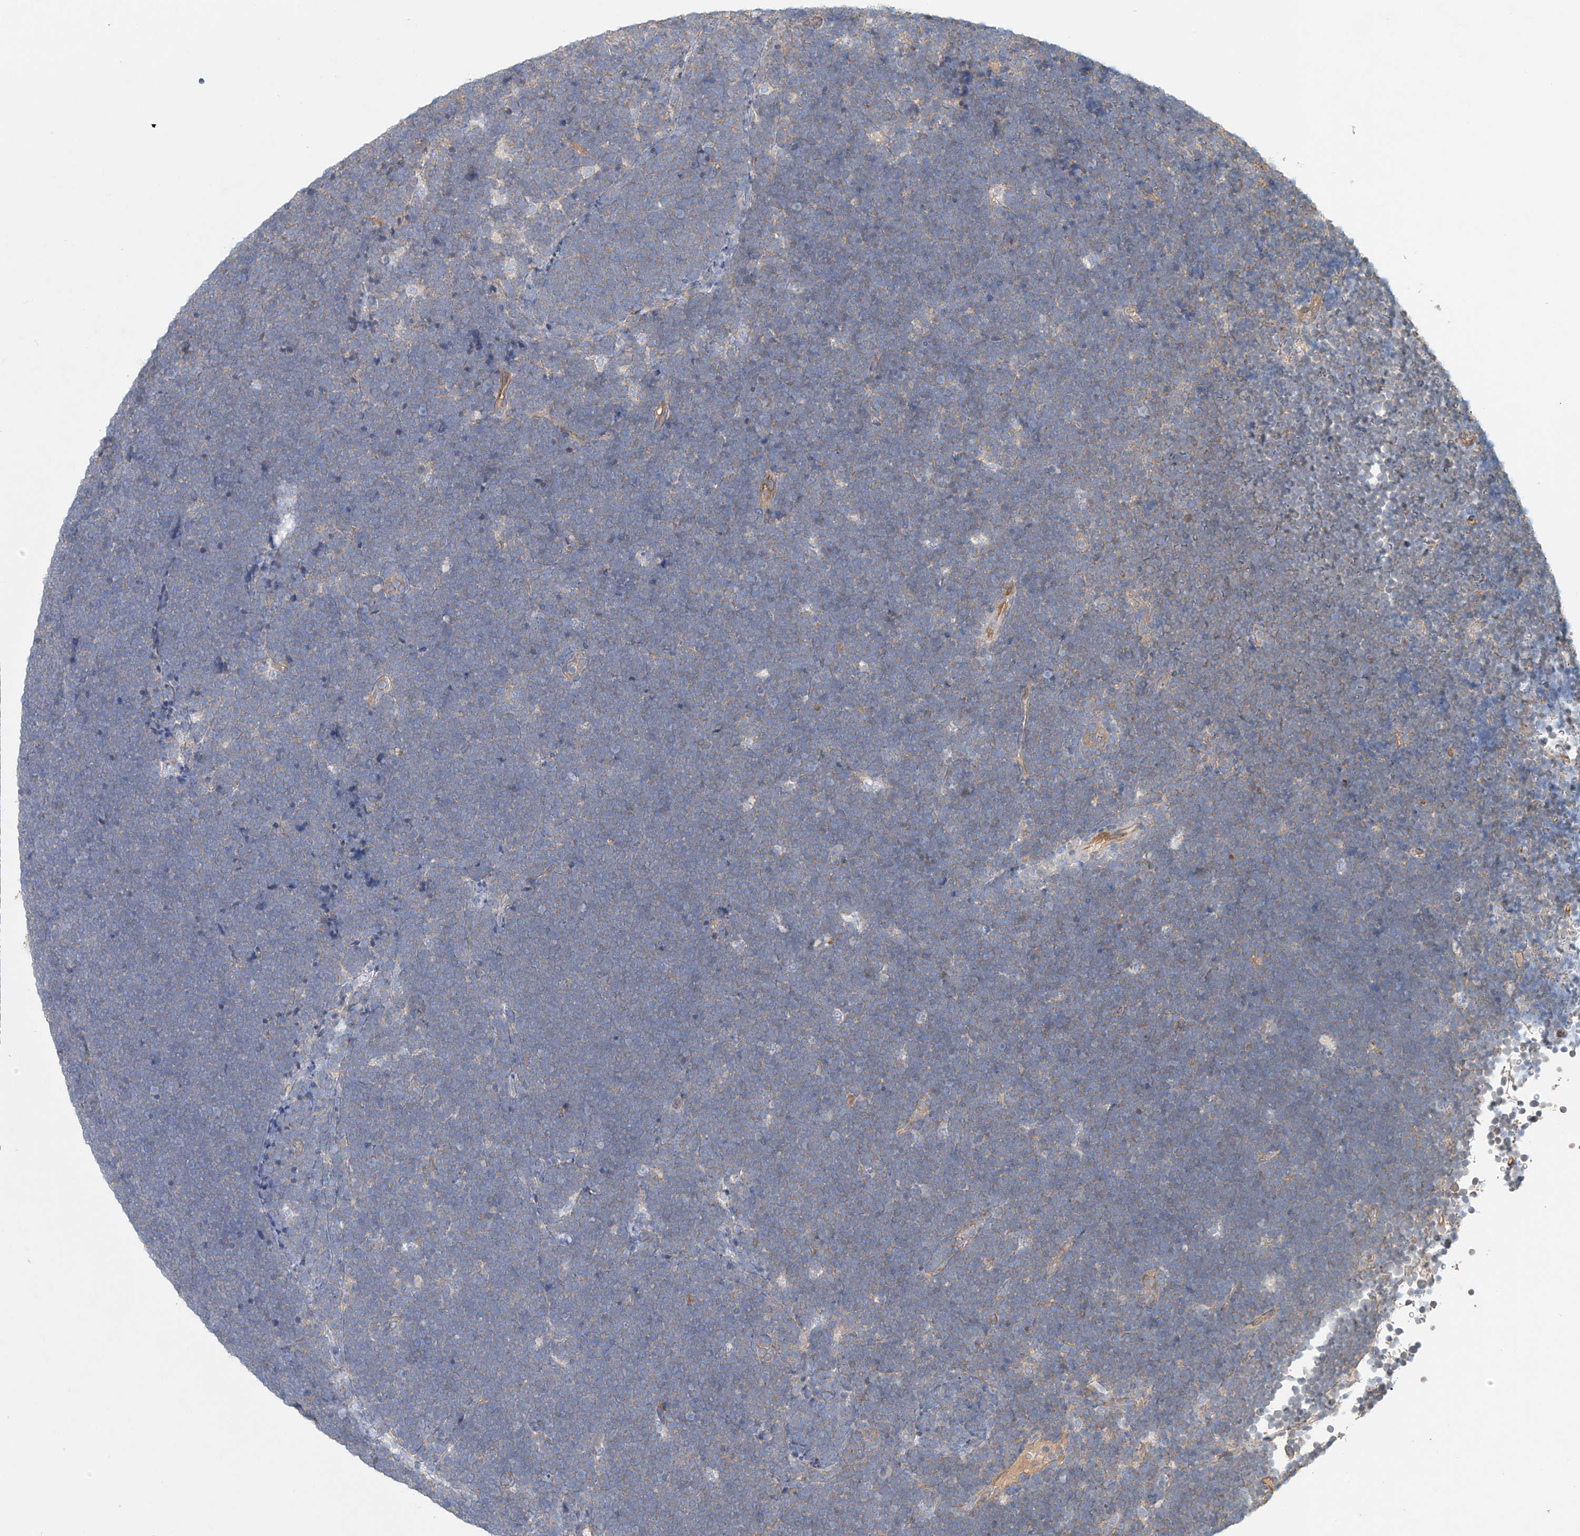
{"staining": {"intensity": "weak", "quantity": ">75%", "location": "cytoplasmic/membranous"}, "tissue": "lymphoma", "cell_type": "Tumor cells", "image_type": "cancer", "snomed": [{"axis": "morphology", "description": "Malignant lymphoma, non-Hodgkin's type, High grade"}, {"axis": "topography", "description": "Lymph node"}], "caption": "An immunohistochemistry (IHC) histopathology image of tumor tissue is shown. Protein staining in brown labels weak cytoplasmic/membranous positivity in high-grade malignant lymphoma, non-Hodgkin's type within tumor cells. (Brightfield microscopy of DAB IHC at high magnification).", "gene": "FRYL", "patient": {"sex": "male", "age": 13}}